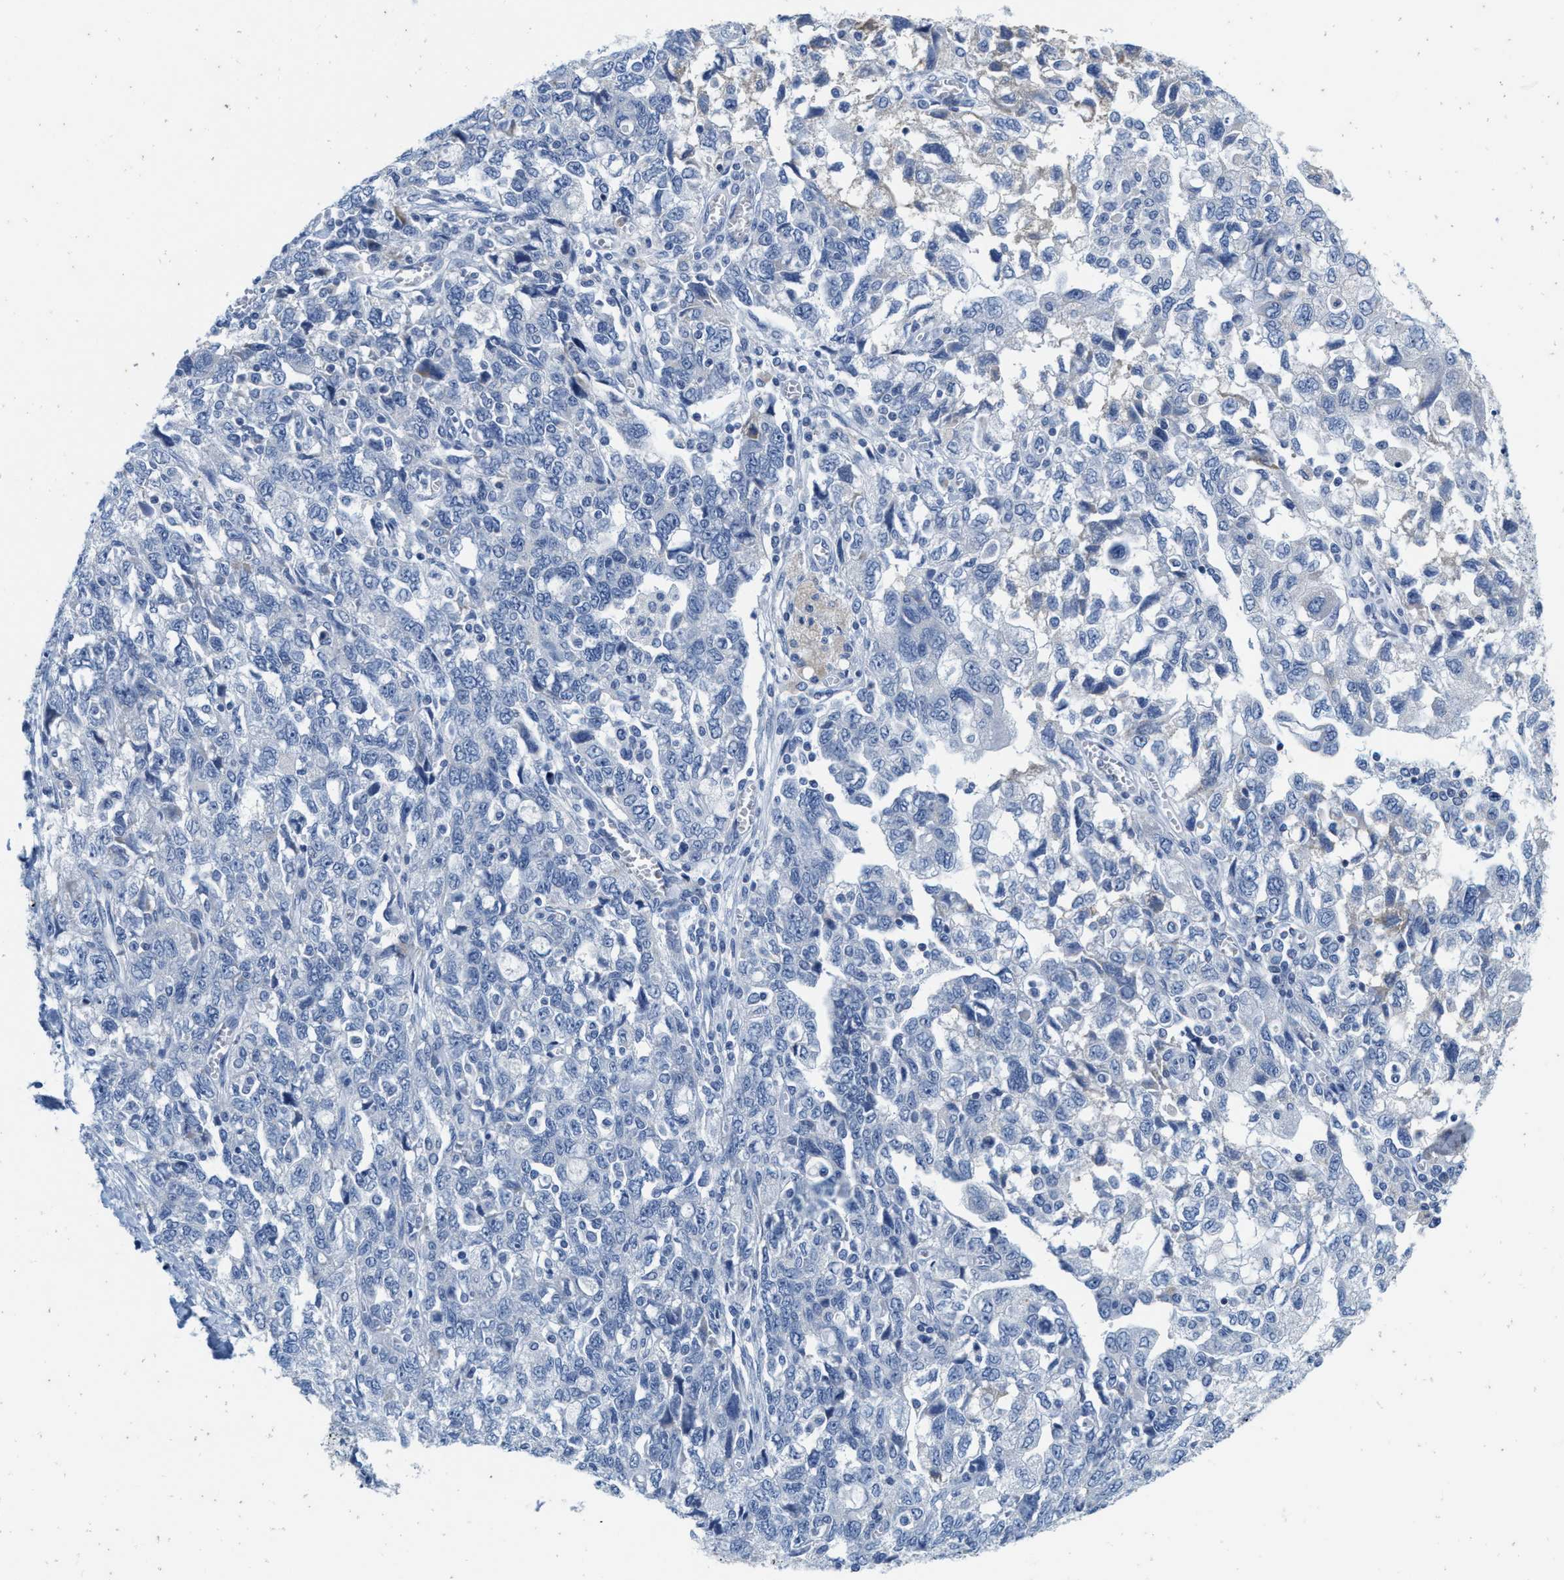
{"staining": {"intensity": "negative", "quantity": "none", "location": "none"}, "tissue": "ovarian cancer", "cell_type": "Tumor cells", "image_type": "cancer", "snomed": [{"axis": "morphology", "description": "Carcinoma, NOS"}, {"axis": "morphology", "description": "Cystadenocarcinoma, serous, NOS"}, {"axis": "topography", "description": "Ovary"}], "caption": "DAB immunohistochemical staining of human ovarian cancer (serous cystadenocarcinoma) exhibits no significant expression in tumor cells. The staining is performed using DAB brown chromogen with nuclei counter-stained in using hematoxylin.", "gene": "ABCB11", "patient": {"sex": "female", "age": 69}}